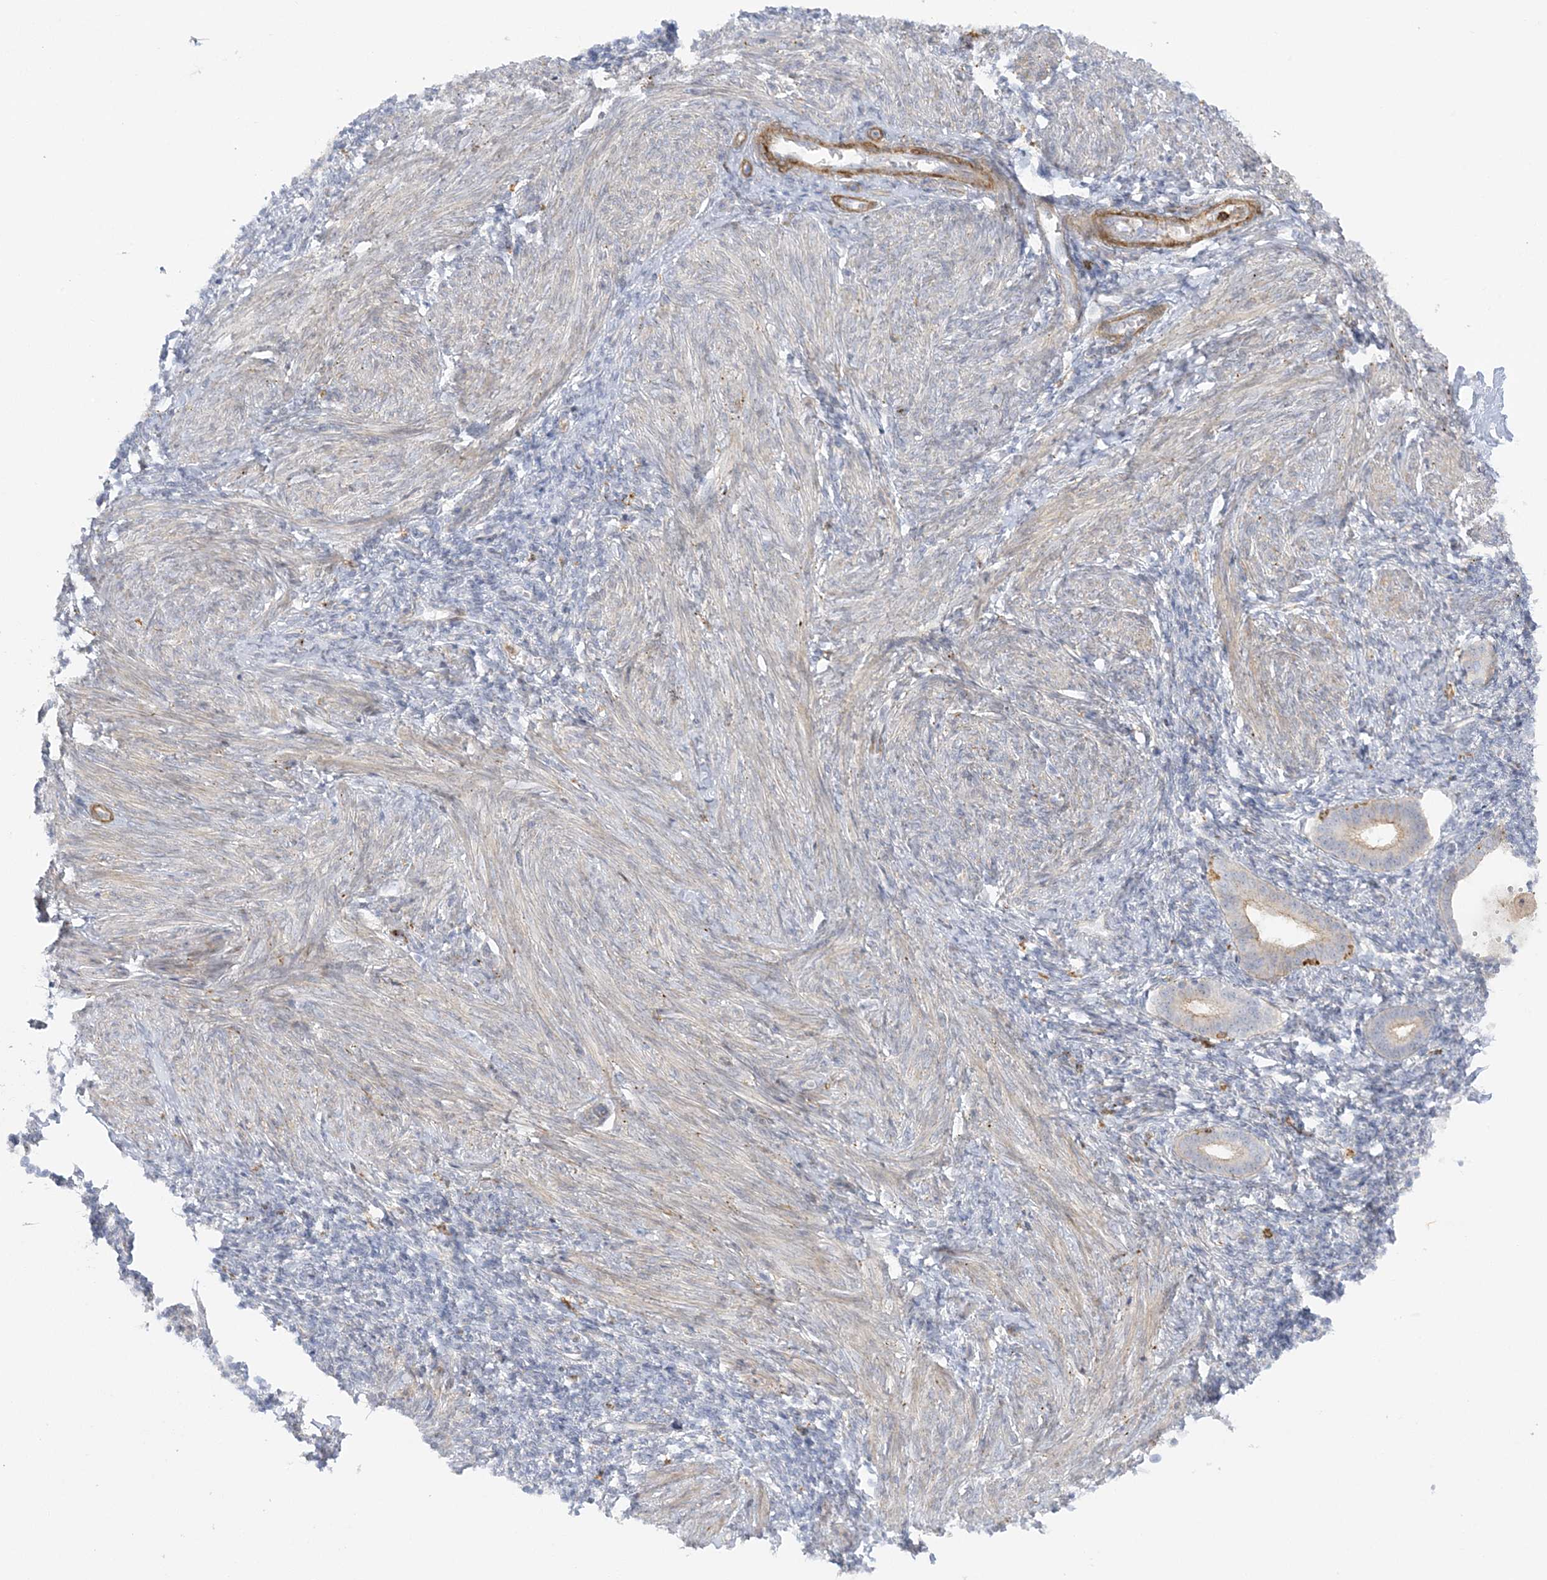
{"staining": {"intensity": "negative", "quantity": "none", "location": "none"}, "tissue": "endometrium", "cell_type": "Cells in endometrial stroma", "image_type": "normal", "snomed": [{"axis": "morphology", "description": "Normal tissue, NOS"}, {"axis": "topography", "description": "Endometrium"}], "caption": "Immunohistochemistry (IHC) photomicrograph of benign human endometrium stained for a protein (brown), which exhibits no expression in cells in endometrial stroma.", "gene": "ICMT", "patient": {"sex": "female", "age": 77}}